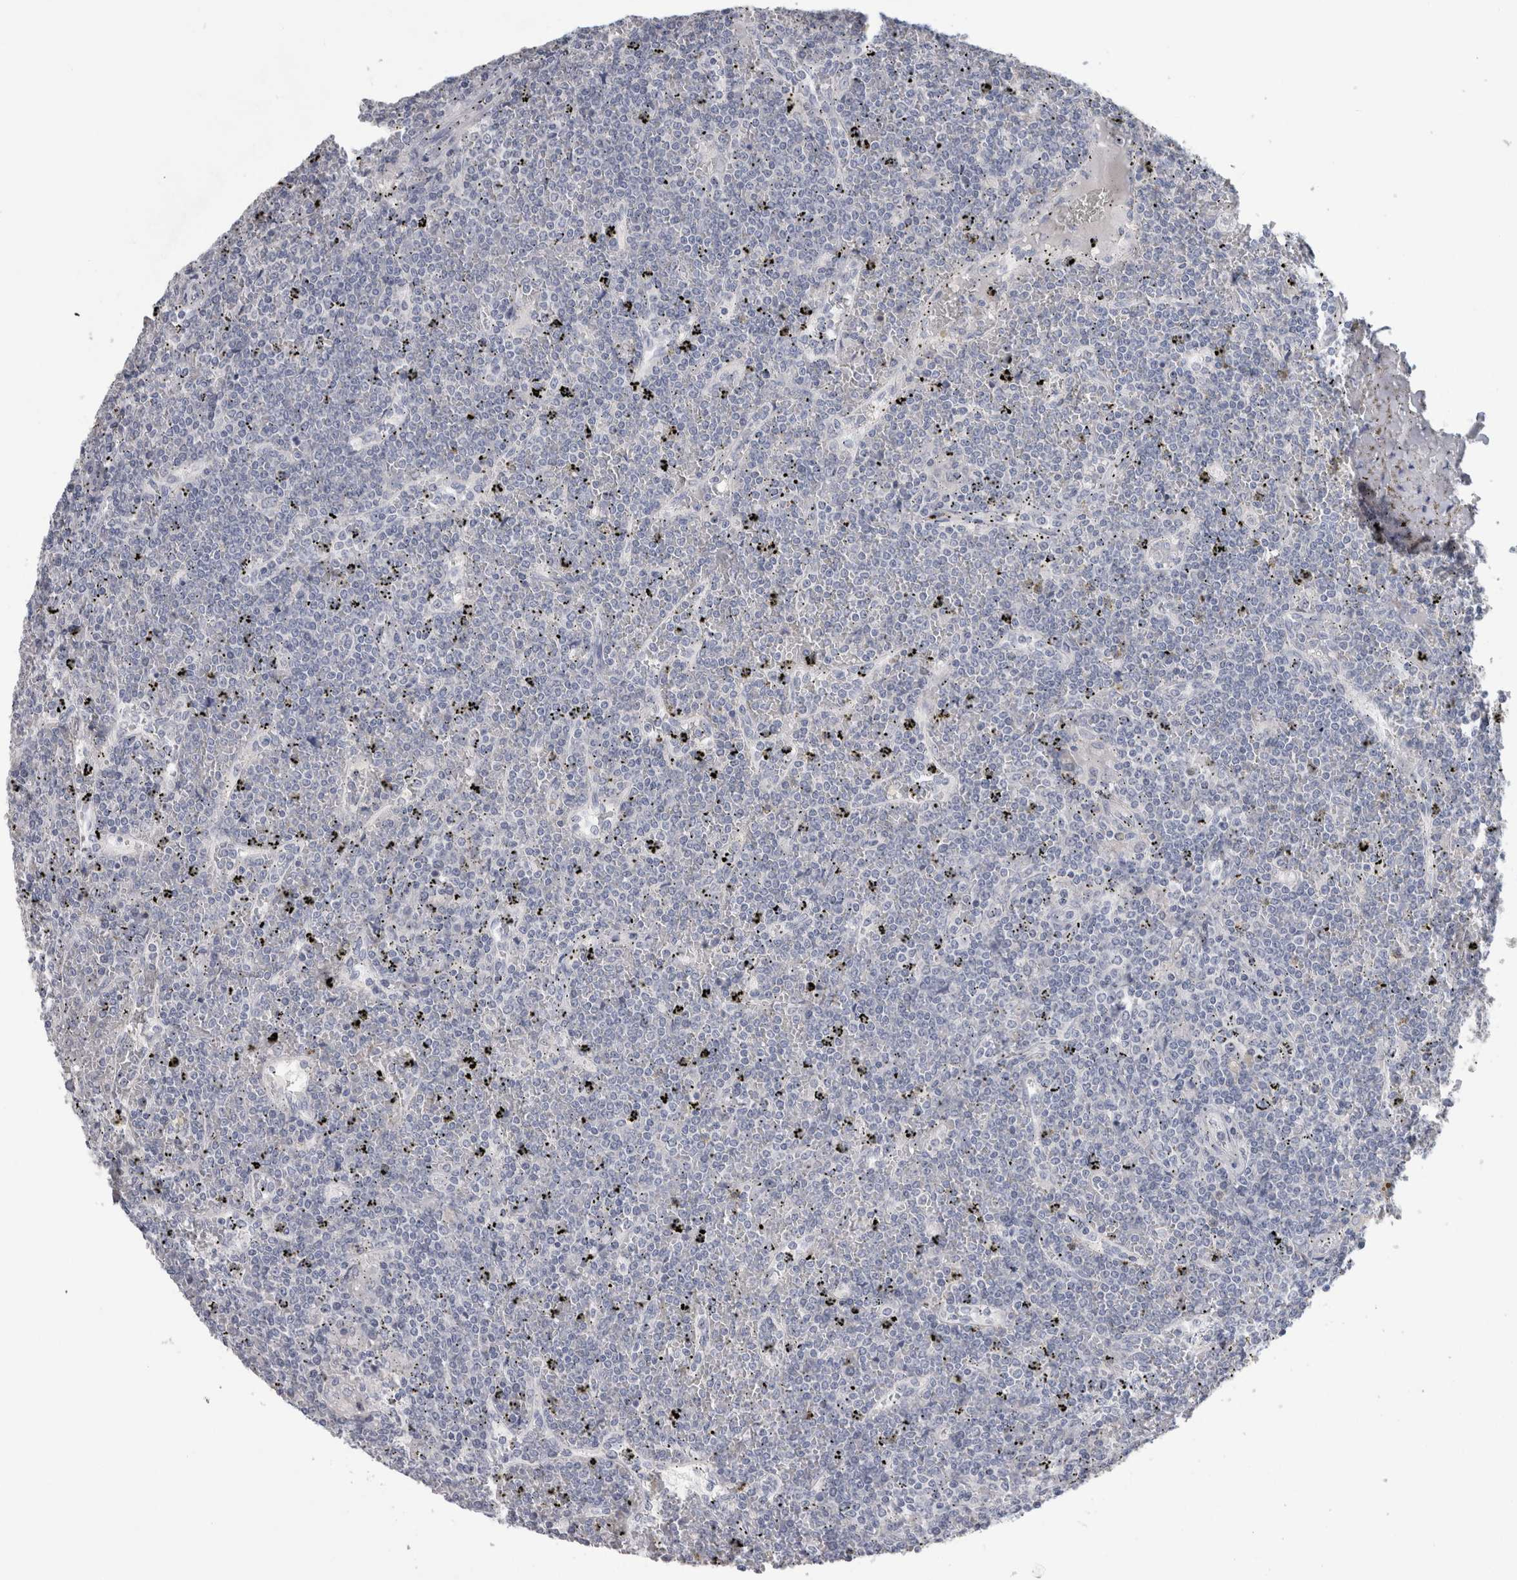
{"staining": {"intensity": "negative", "quantity": "none", "location": "none"}, "tissue": "lymphoma", "cell_type": "Tumor cells", "image_type": "cancer", "snomed": [{"axis": "morphology", "description": "Malignant lymphoma, non-Hodgkin's type, Low grade"}, {"axis": "topography", "description": "Spleen"}], "caption": "A high-resolution image shows immunohistochemistry staining of low-grade malignant lymphoma, non-Hodgkin's type, which displays no significant expression in tumor cells.", "gene": "NEFM", "patient": {"sex": "female", "age": 19}}